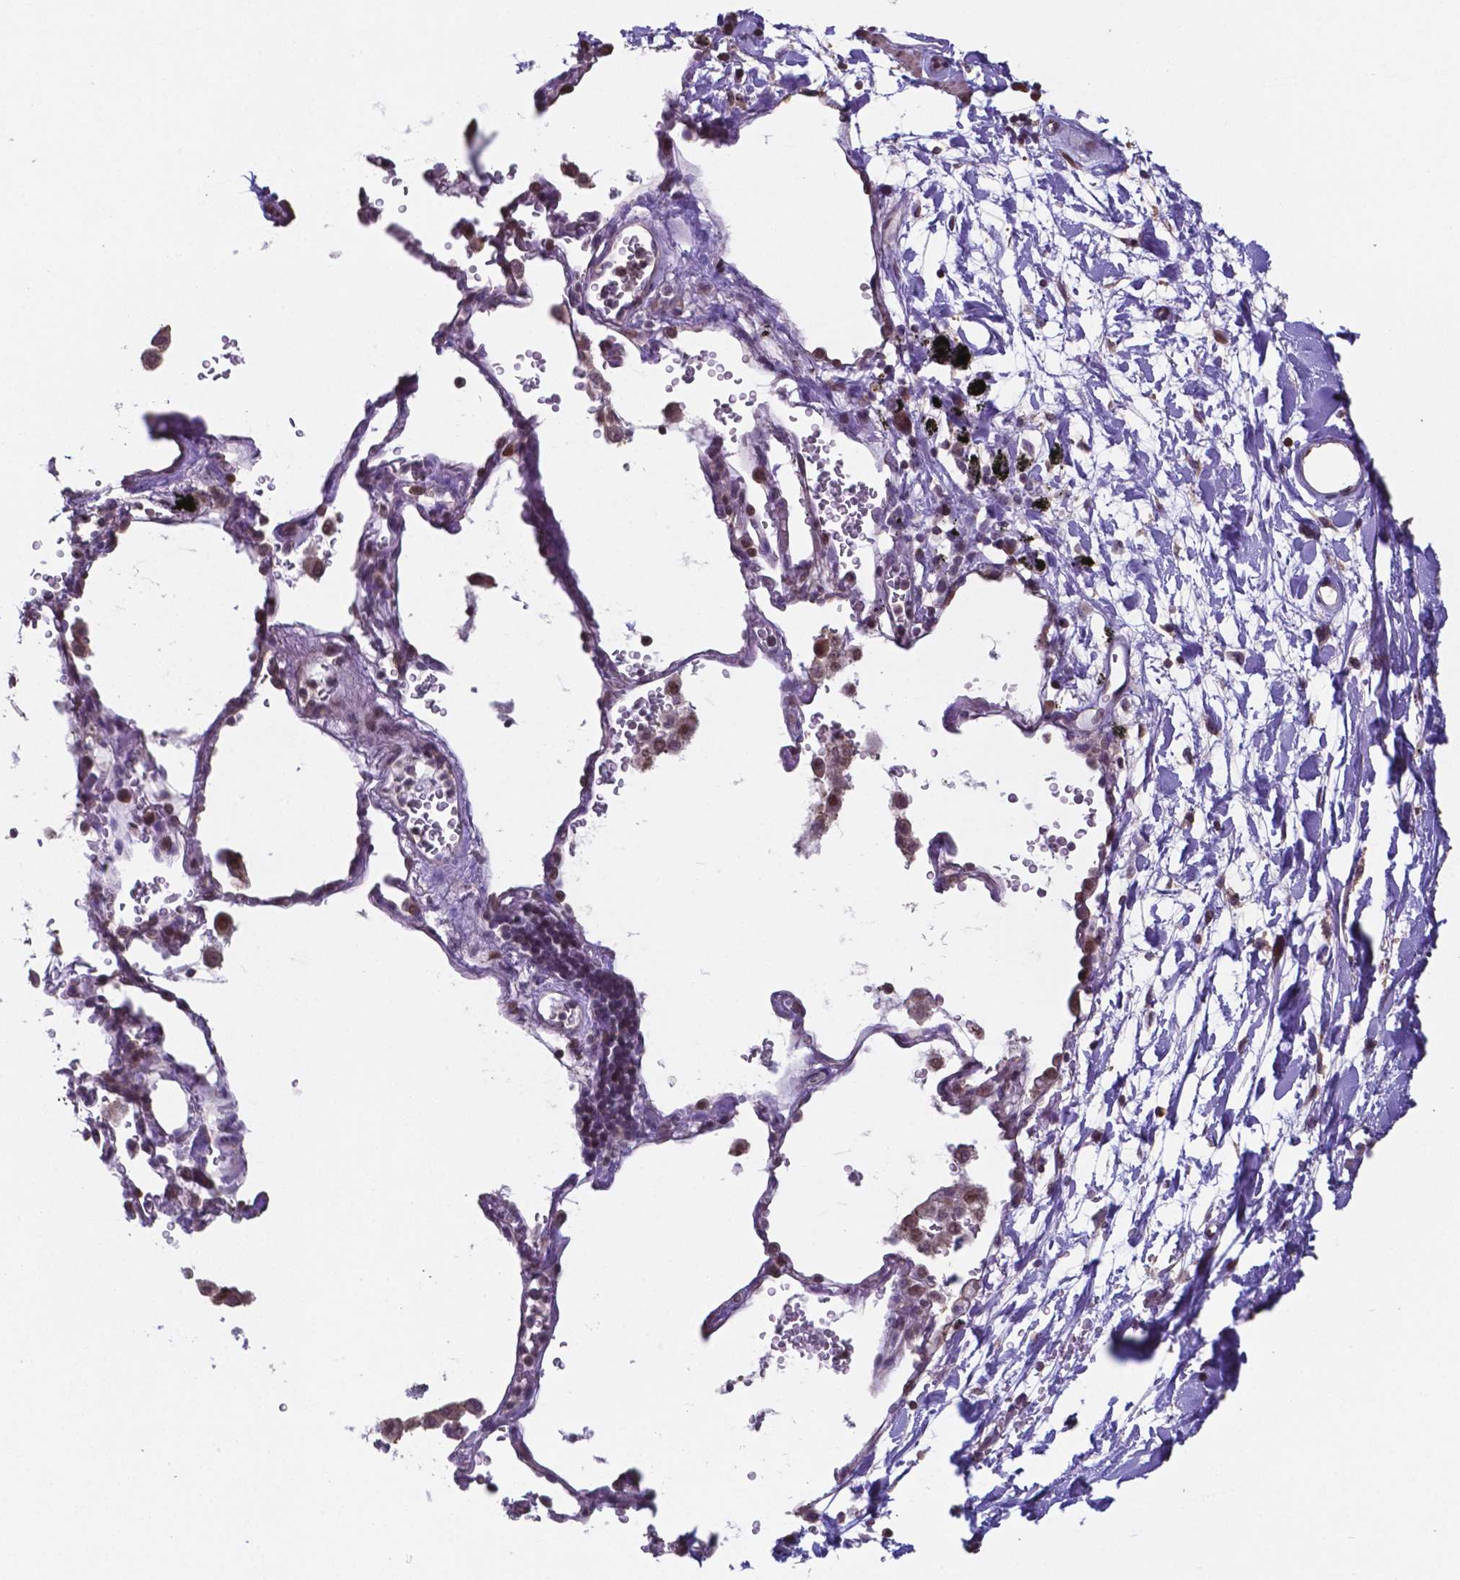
{"staining": {"intensity": "negative", "quantity": "none", "location": "none"}, "tissue": "adipose tissue", "cell_type": "Adipocytes", "image_type": "normal", "snomed": [{"axis": "morphology", "description": "Normal tissue, NOS"}, {"axis": "topography", "description": "Cartilage tissue"}, {"axis": "topography", "description": "Bronchus"}], "caption": "Immunohistochemistry image of benign adipose tissue stained for a protein (brown), which exhibits no positivity in adipocytes.", "gene": "MLC1", "patient": {"sex": "male", "age": 58}}